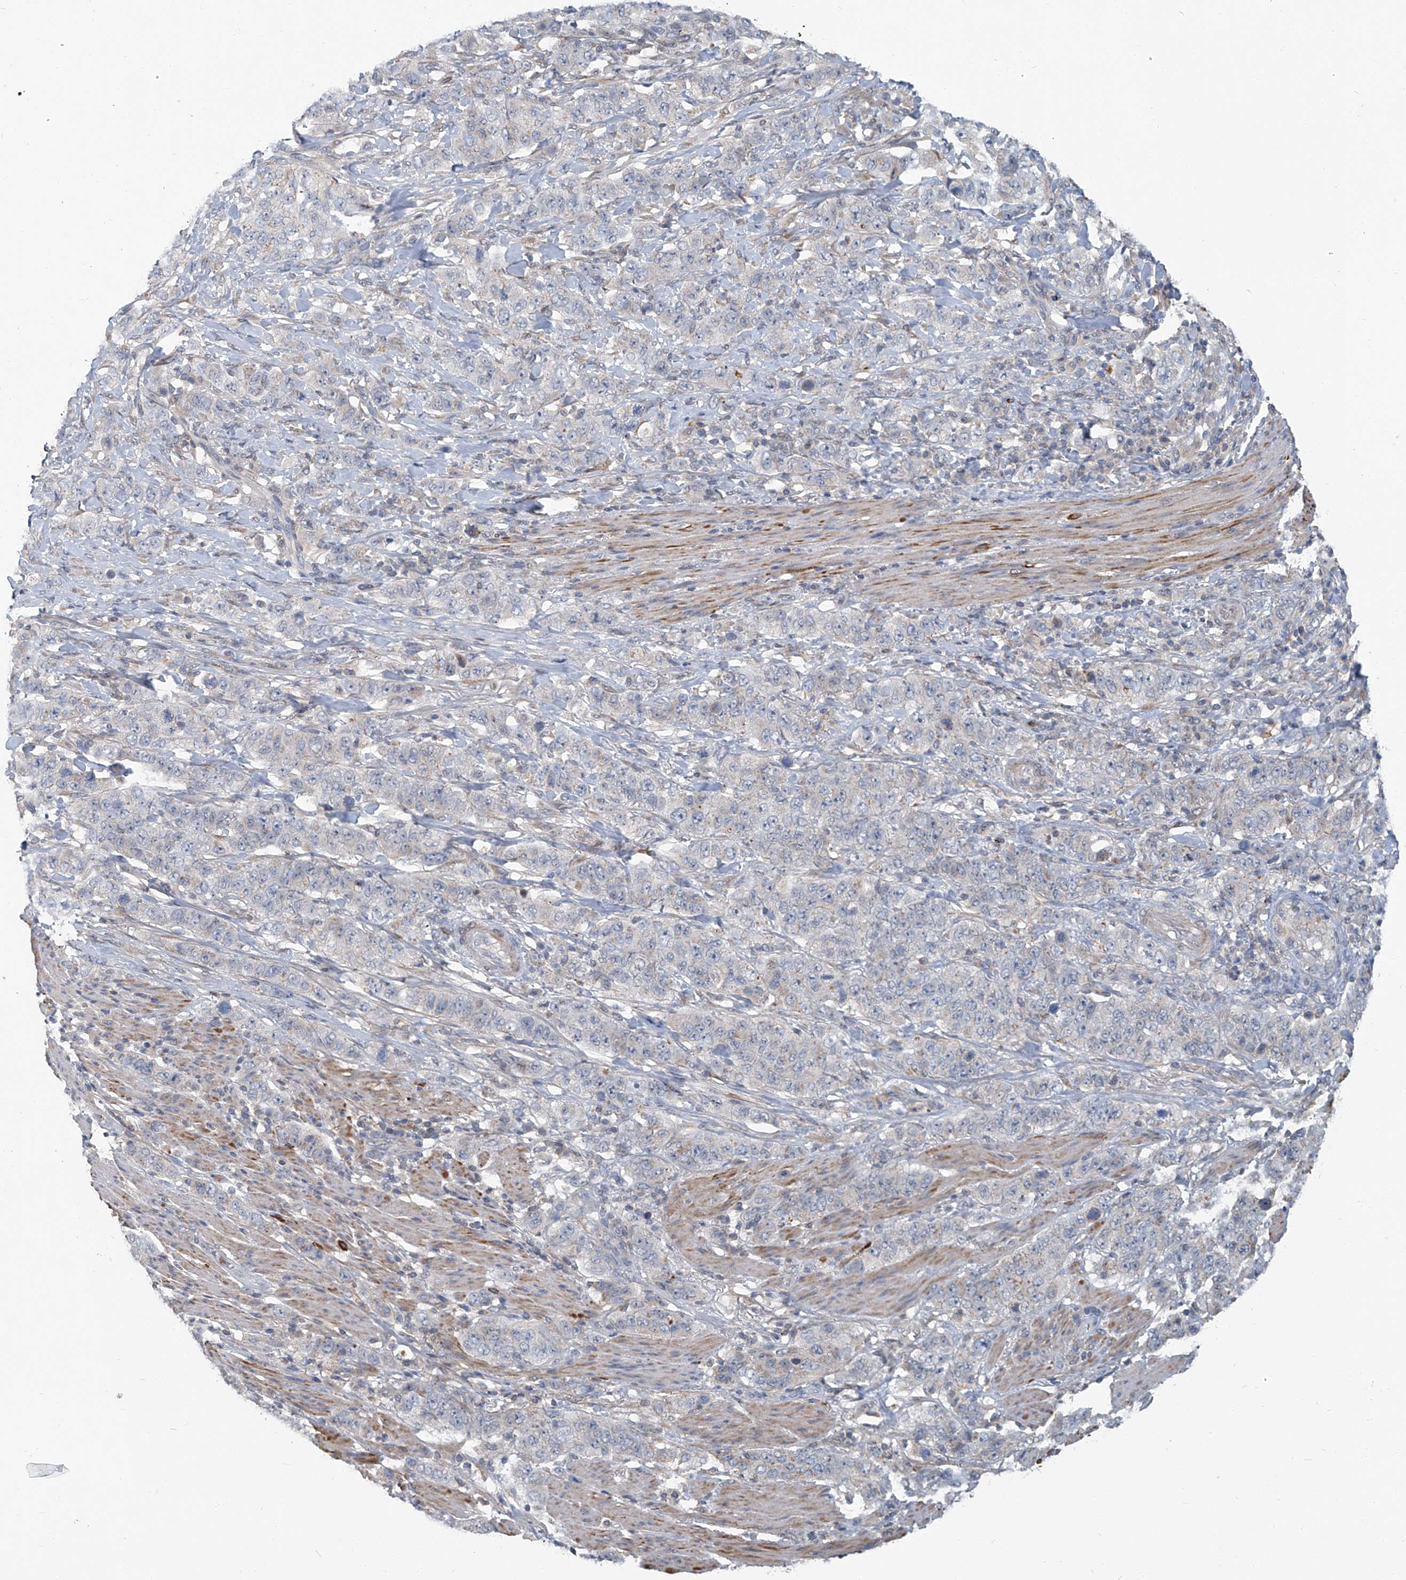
{"staining": {"intensity": "negative", "quantity": "none", "location": "none"}, "tissue": "stomach cancer", "cell_type": "Tumor cells", "image_type": "cancer", "snomed": [{"axis": "morphology", "description": "Adenocarcinoma, NOS"}, {"axis": "topography", "description": "Stomach"}], "caption": "Tumor cells show no significant protein expression in stomach adenocarcinoma.", "gene": "AKNAD1", "patient": {"sex": "male", "age": 48}}